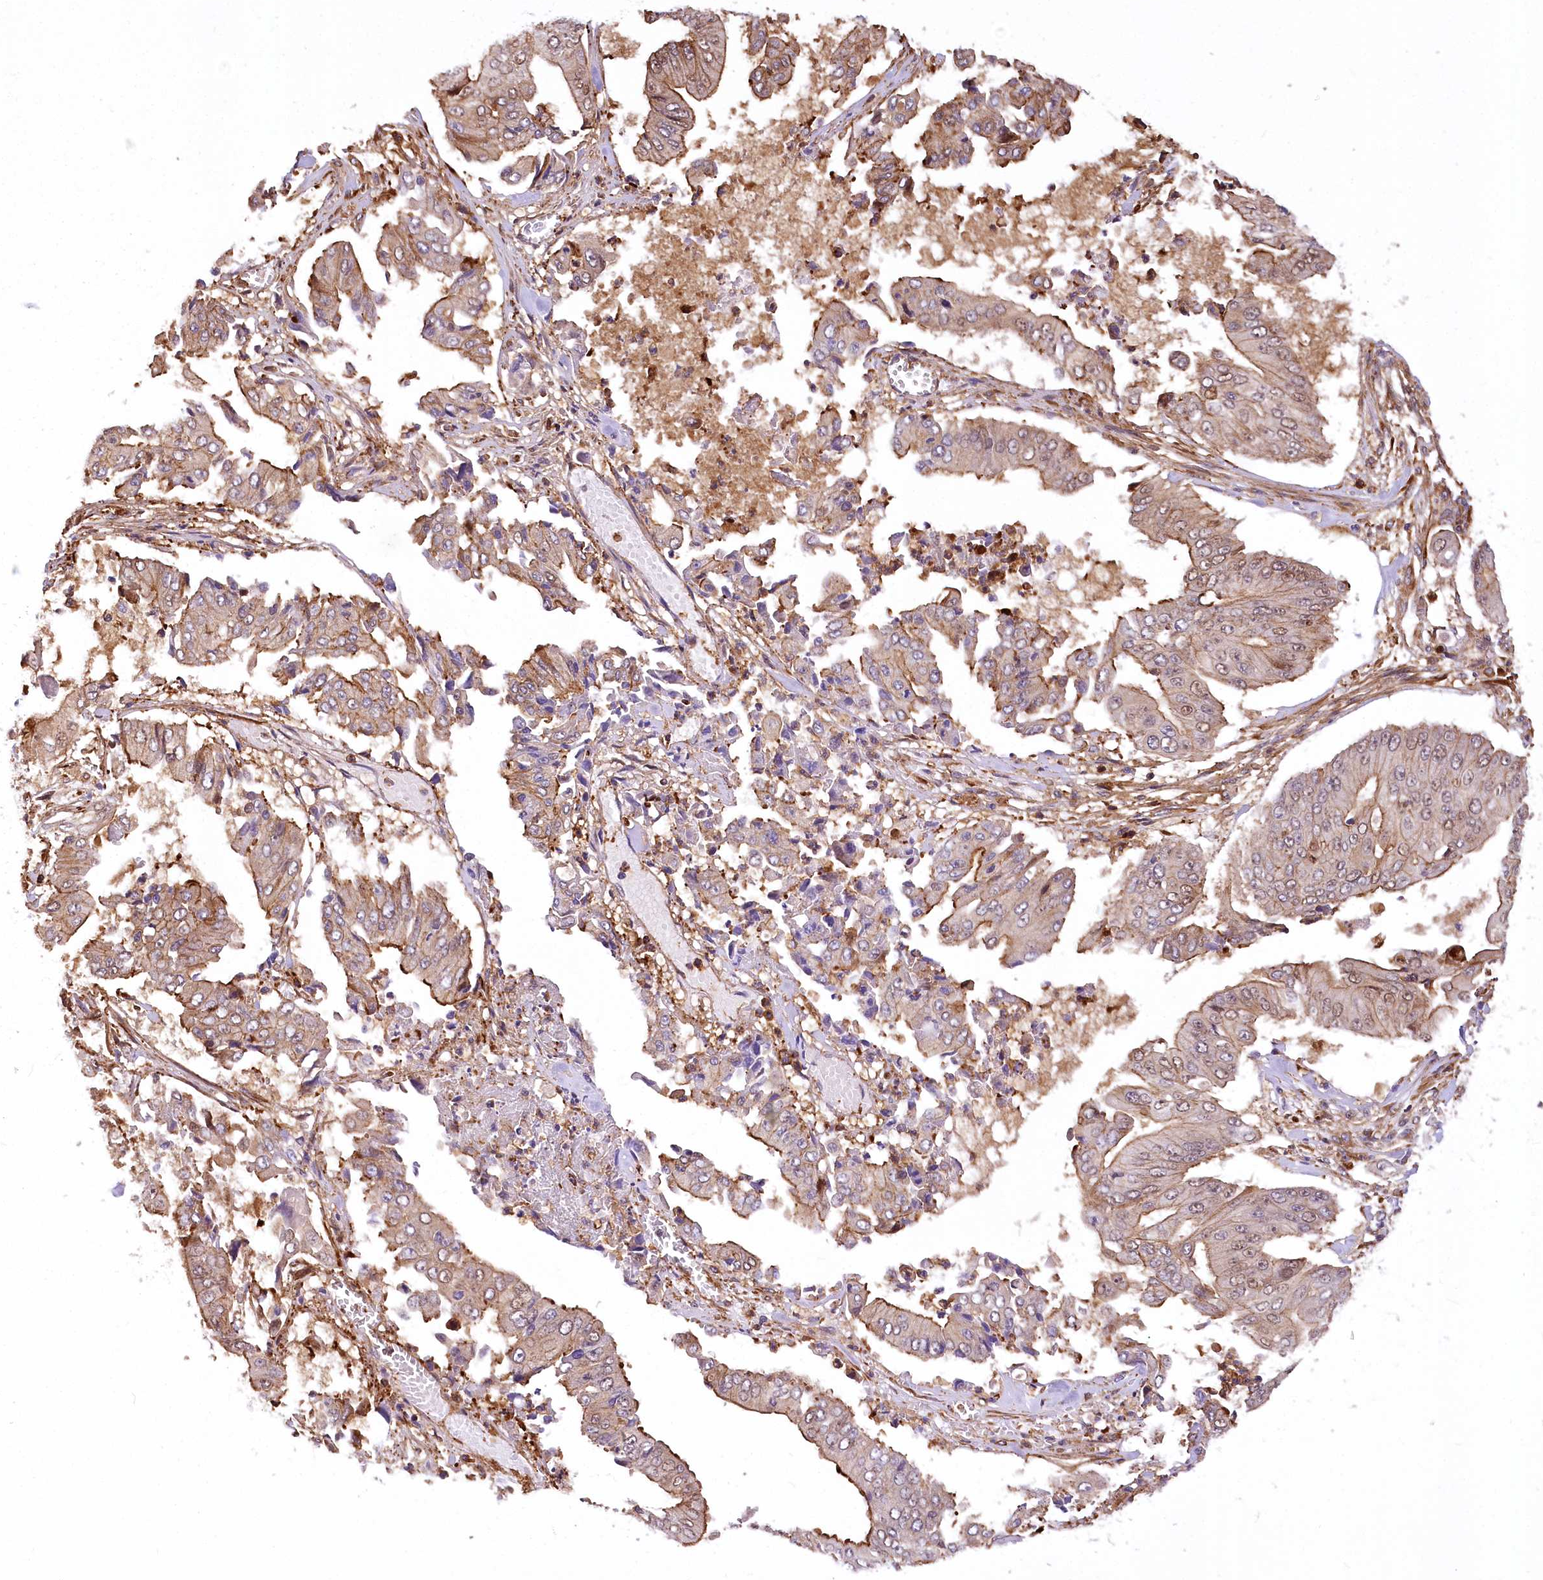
{"staining": {"intensity": "moderate", "quantity": "25%-75%", "location": "cytoplasmic/membranous"}, "tissue": "pancreatic cancer", "cell_type": "Tumor cells", "image_type": "cancer", "snomed": [{"axis": "morphology", "description": "Adenocarcinoma, NOS"}, {"axis": "topography", "description": "Pancreas"}], "caption": "A brown stain highlights moderate cytoplasmic/membranous expression of a protein in pancreatic cancer tumor cells. (DAB = brown stain, brightfield microscopy at high magnification).", "gene": "DPP3", "patient": {"sex": "female", "age": 77}}